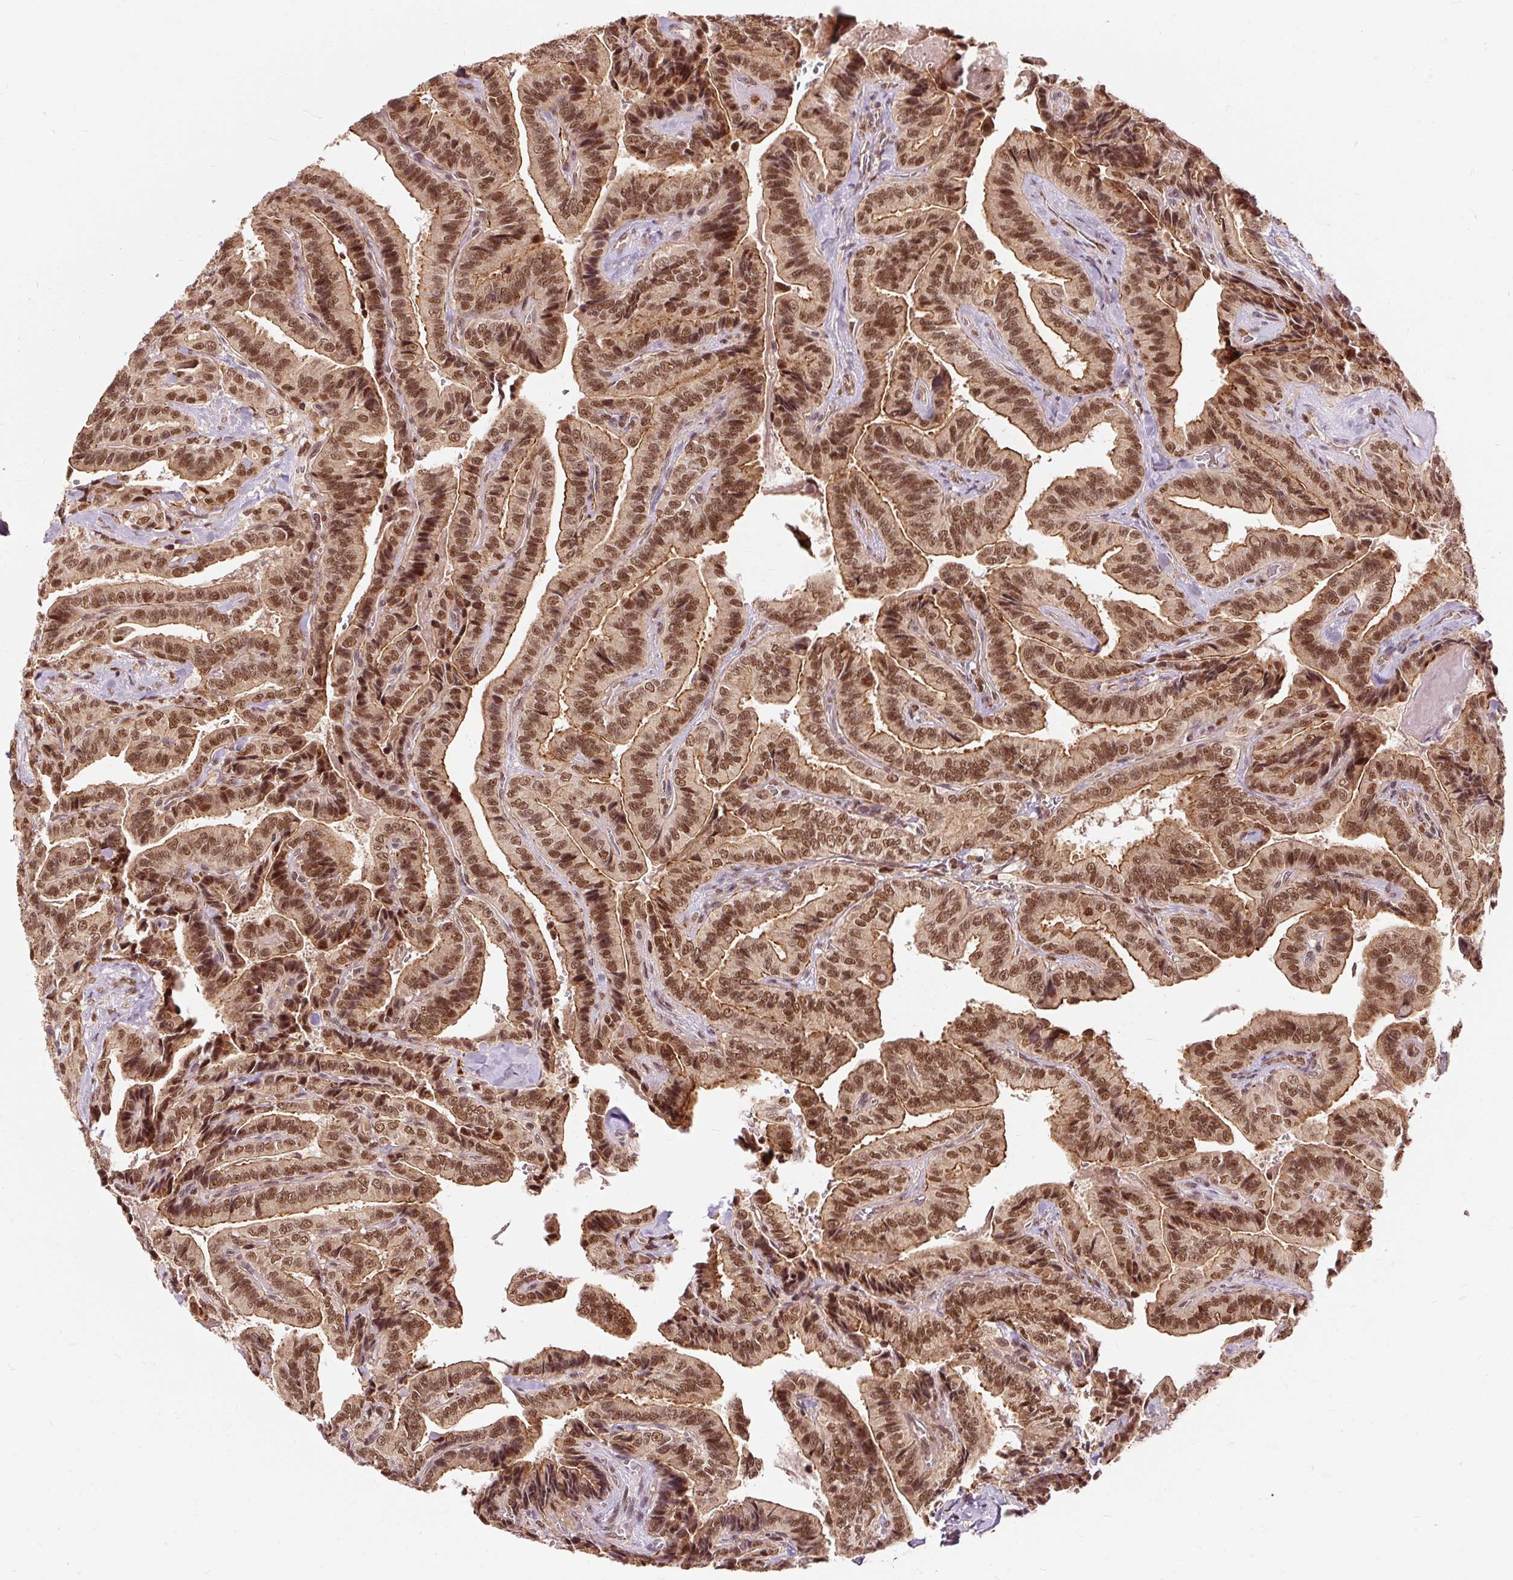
{"staining": {"intensity": "moderate", "quantity": ">75%", "location": "cytoplasmic/membranous,nuclear"}, "tissue": "thyroid cancer", "cell_type": "Tumor cells", "image_type": "cancer", "snomed": [{"axis": "morphology", "description": "Papillary adenocarcinoma, NOS"}, {"axis": "topography", "description": "Thyroid gland"}], "caption": "An immunohistochemistry histopathology image of neoplastic tissue is shown. Protein staining in brown labels moderate cytoplasmic/membranous and nuclear positivity in thyroid cancer (papillary adenocarcinoma) within tumor cells.", "gene": "CSTF1", "patient": {"sex": "male", "age": 61}}